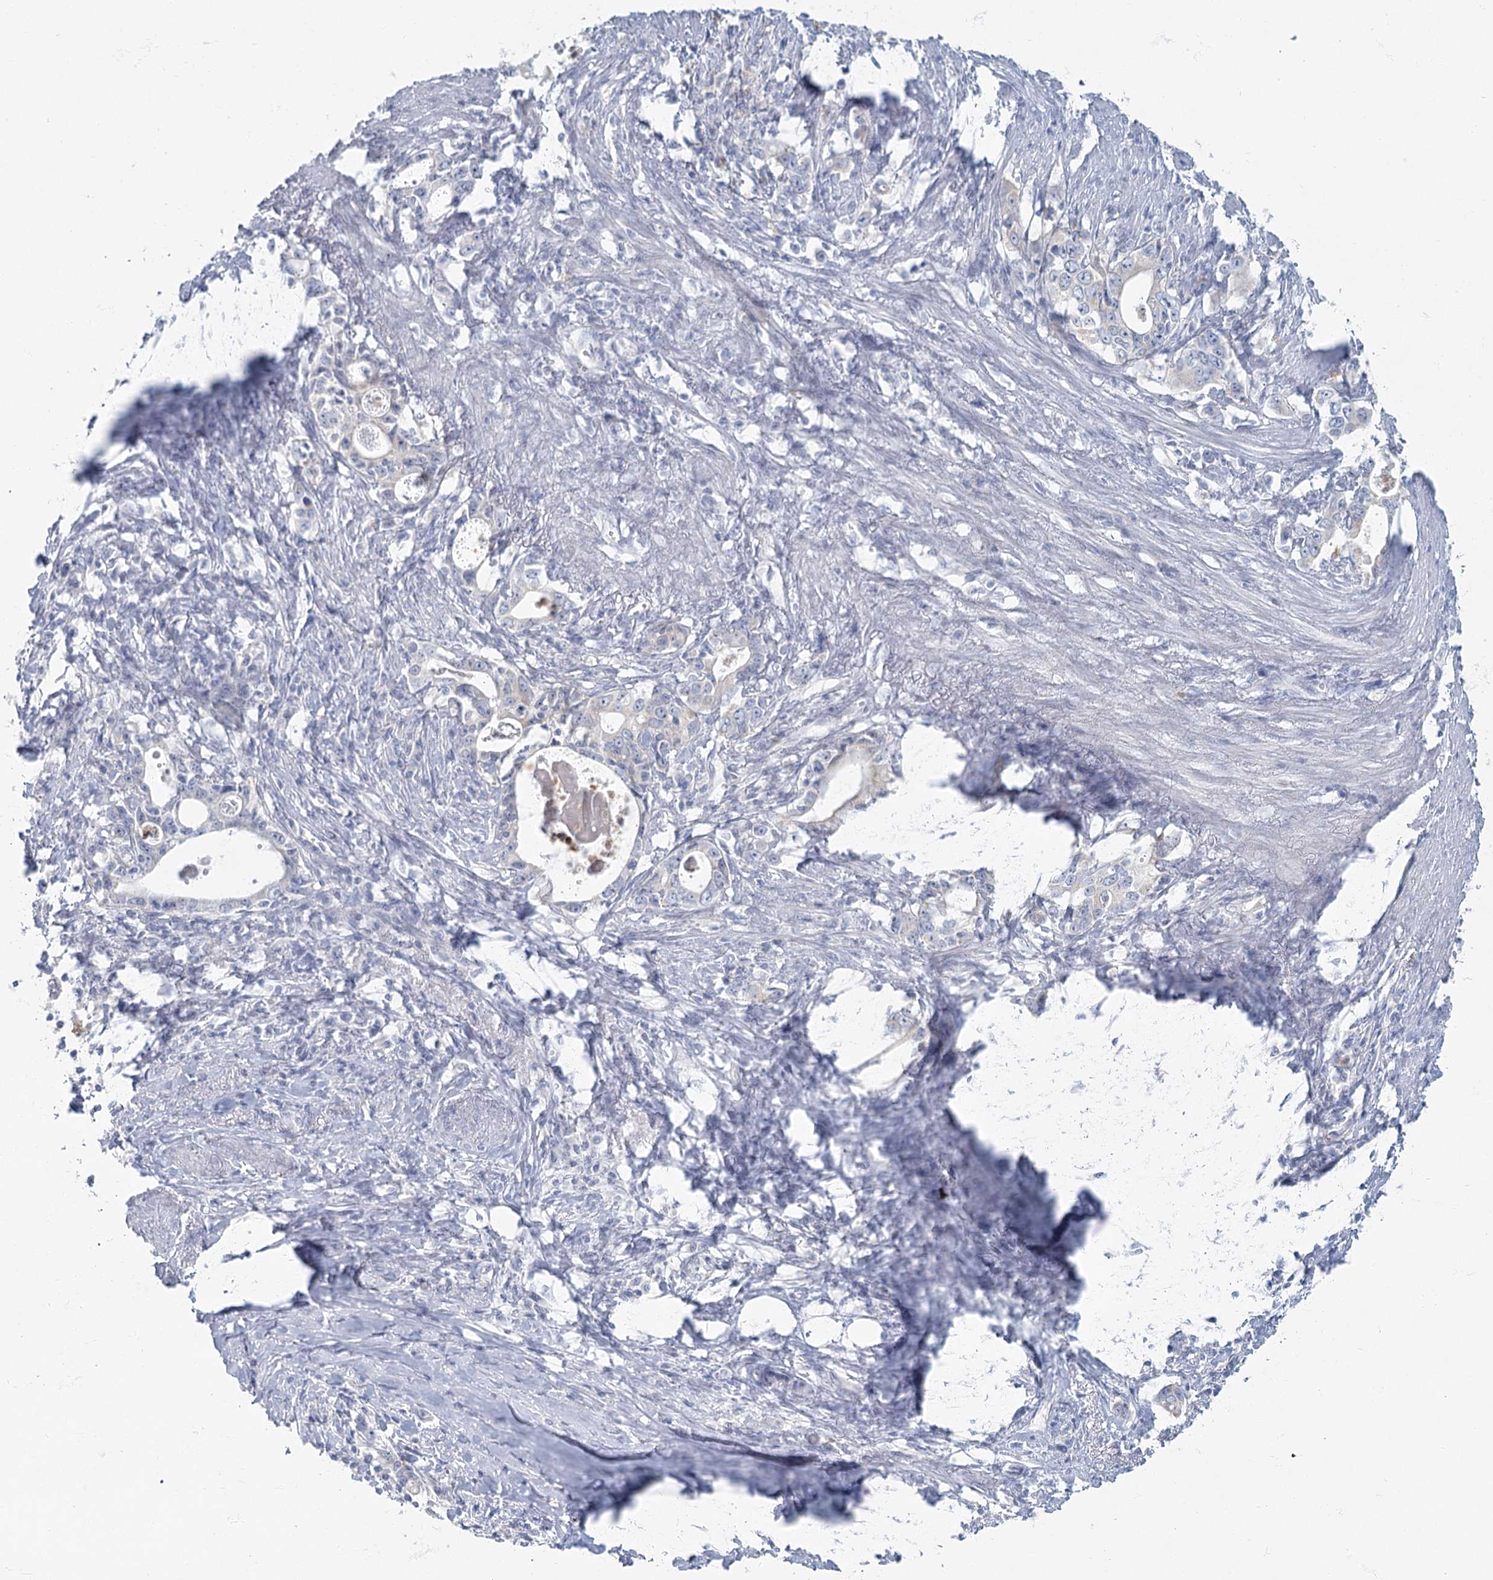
{"staining": {"intensity": "negative", "quantity": "none", "location": "none"}, "tissue": "stomach cancer", "cell_type": "Tumor cells", "image_type": "cancer", "snomed": [{"axis": "morphology", "description": "Adenocarcinoma, NOS"}, {"axis": "topography", "description": "Stomach, lower"}], "caption": "Photomicrograph shows no protein positivity in tumor cells of stomach cancer tissue.", "gene": "FAM110C", "patient": {"sex": "female", "age": 72}}